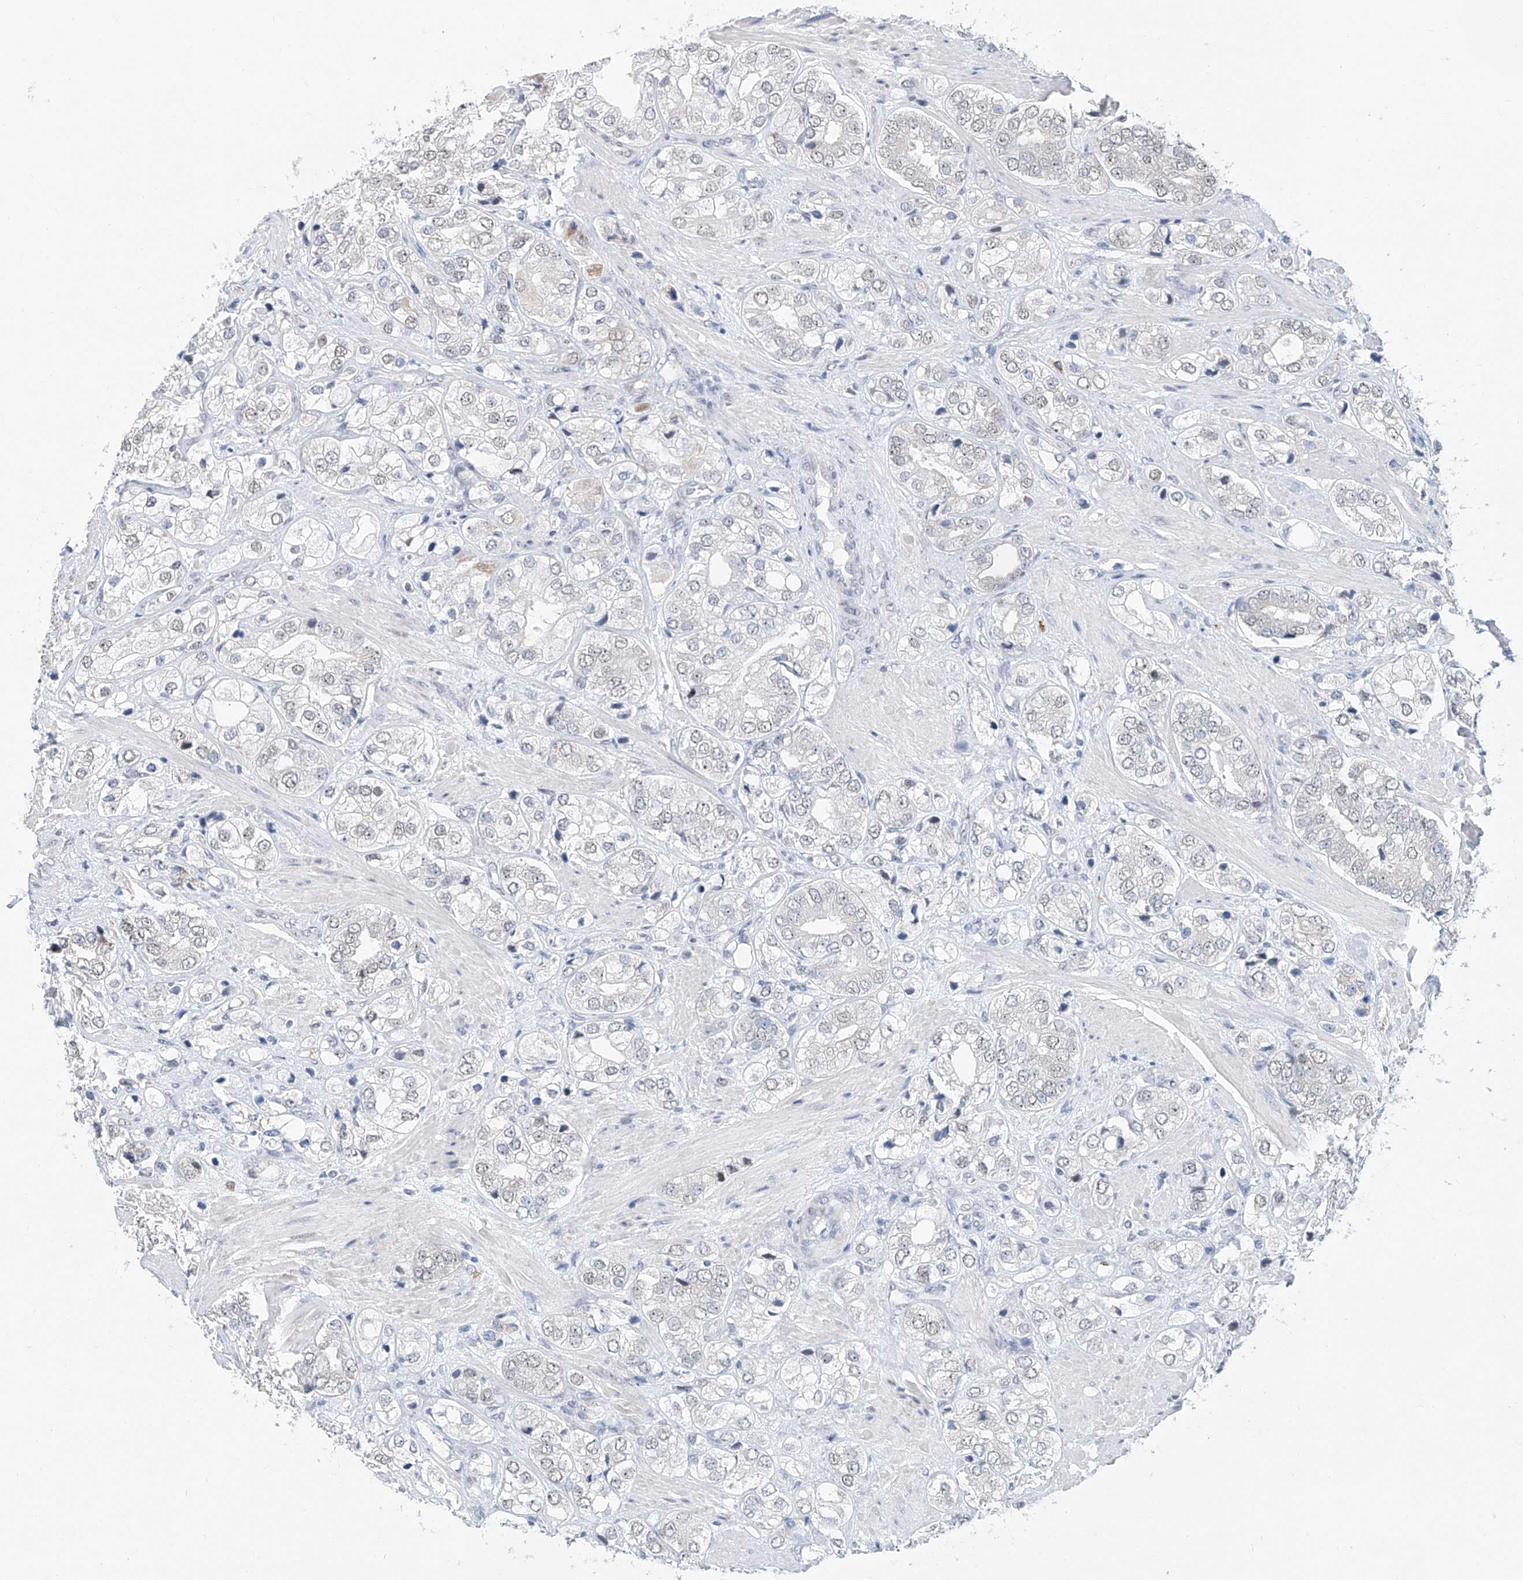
{"staining": {"intensity": "weak", "quantity": "<25%", "location": "nuclear"}, "tissue": "prostate cancer", "cell_type": "Tumor cells", "image_type": "cancer", "snomed": [{"axis": "morphology", "description": "Adenocarcinoma, High grade"}, {"axis": "topography", "description": "Prostate"}], "caption": "Prostate cancer (high-grade adenocarcinoma) was stained to show a protein in brown. There is no significant positivity in tumor cells. (DAB (3,3'-diaminobenzidine) immunohistochemistry (IHC) visualized using brightfield microscopy, high magnification).", "gene": "SDE2", "patient": {"sex": "male", "age": 50}}